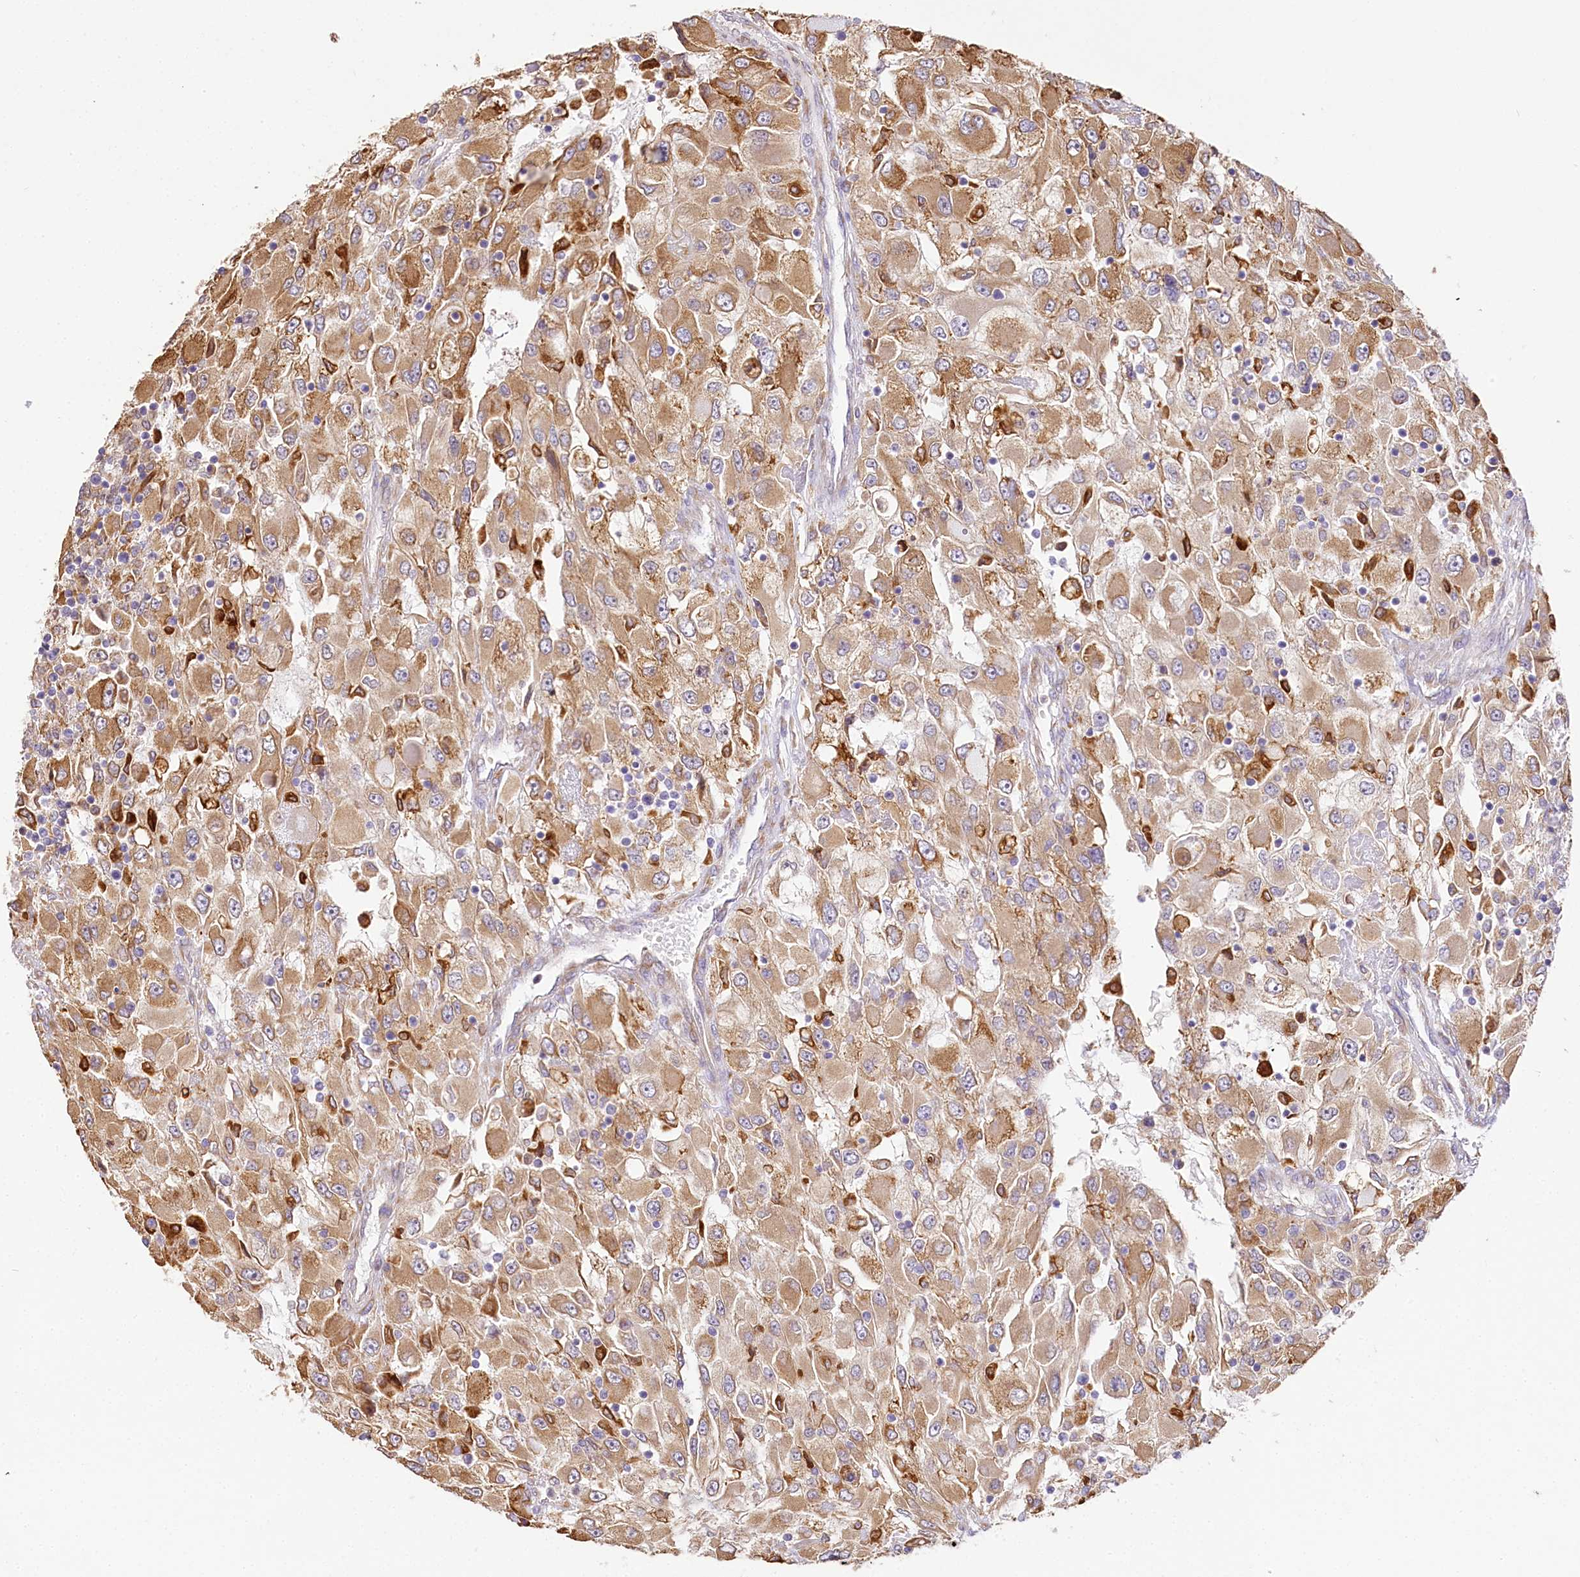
{"staining": {"intensity": "moderate", "quantity": ">75%", "location": "cytoplasmic/membranous"}, "tissue": "renal cancer", "cell_type": "Tumor cells", "image_type": "cancer", "snomed": [{"axis": "morphology", "description": "Adenocarcinoma, NOS"}, {"axis": "topography", "description": "Kidney"}], "caption": "Moderate cytoplasmic/membranous staining for a protein is present in approximately >75% of tumor cells of renal adenocarcinoma using IHC.", "gene": "PPIP5K2", "patient": {"sex": "female", "age": 52}}